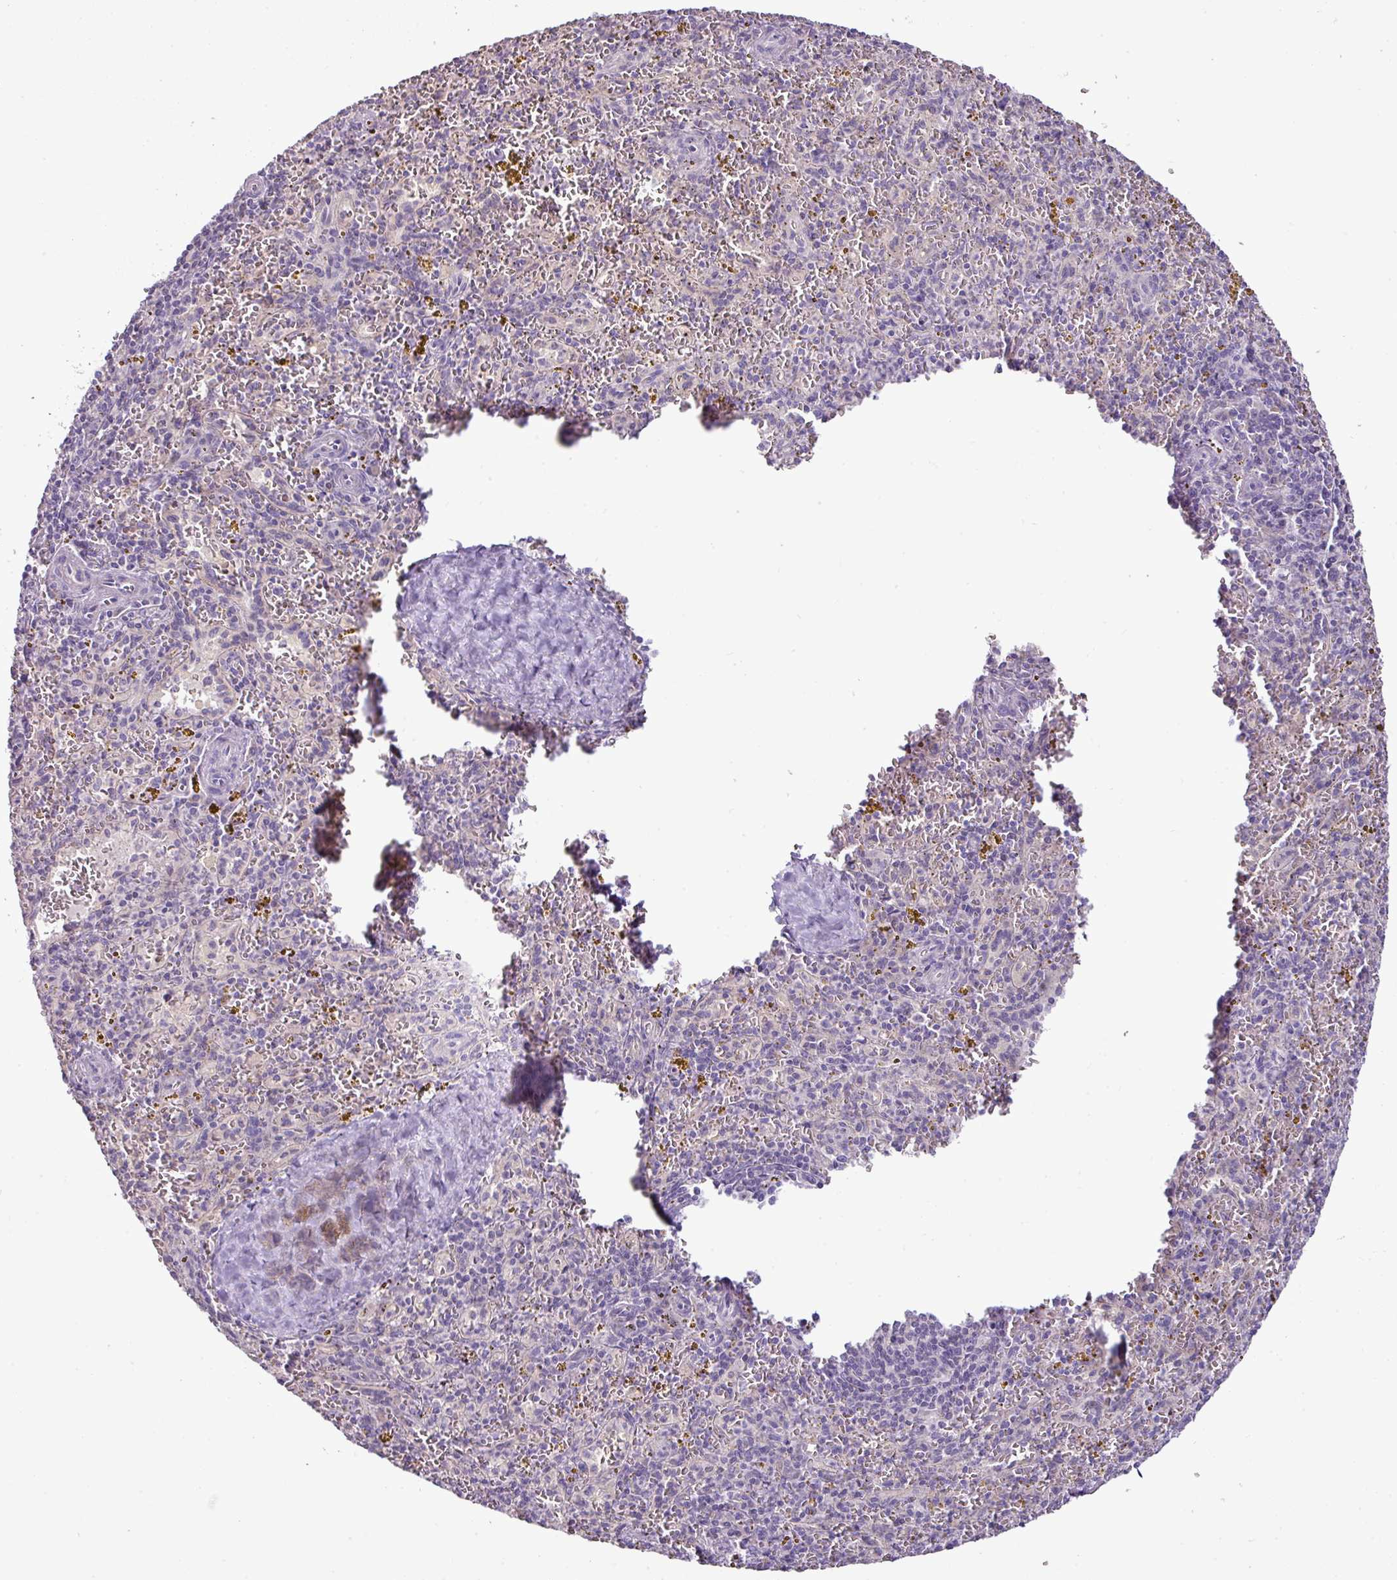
{"staining": {"intensity": "negative", "quantity": "none", "location": "none"}, "tissue": "spleen", "cell_type": "Cells in red pulp", "image_type": "normal", "snomed": [{"axis": "morphology", "description": "Normal tissue, NOS"}, {"axis": "topography", "description": "Spleen"}], "caption": "Spleen stained for a protein using IHC demonstrates no expression cells in red pulp.", "gene": "BRINP2", "patient": {"sex": "male", "age": 57}}